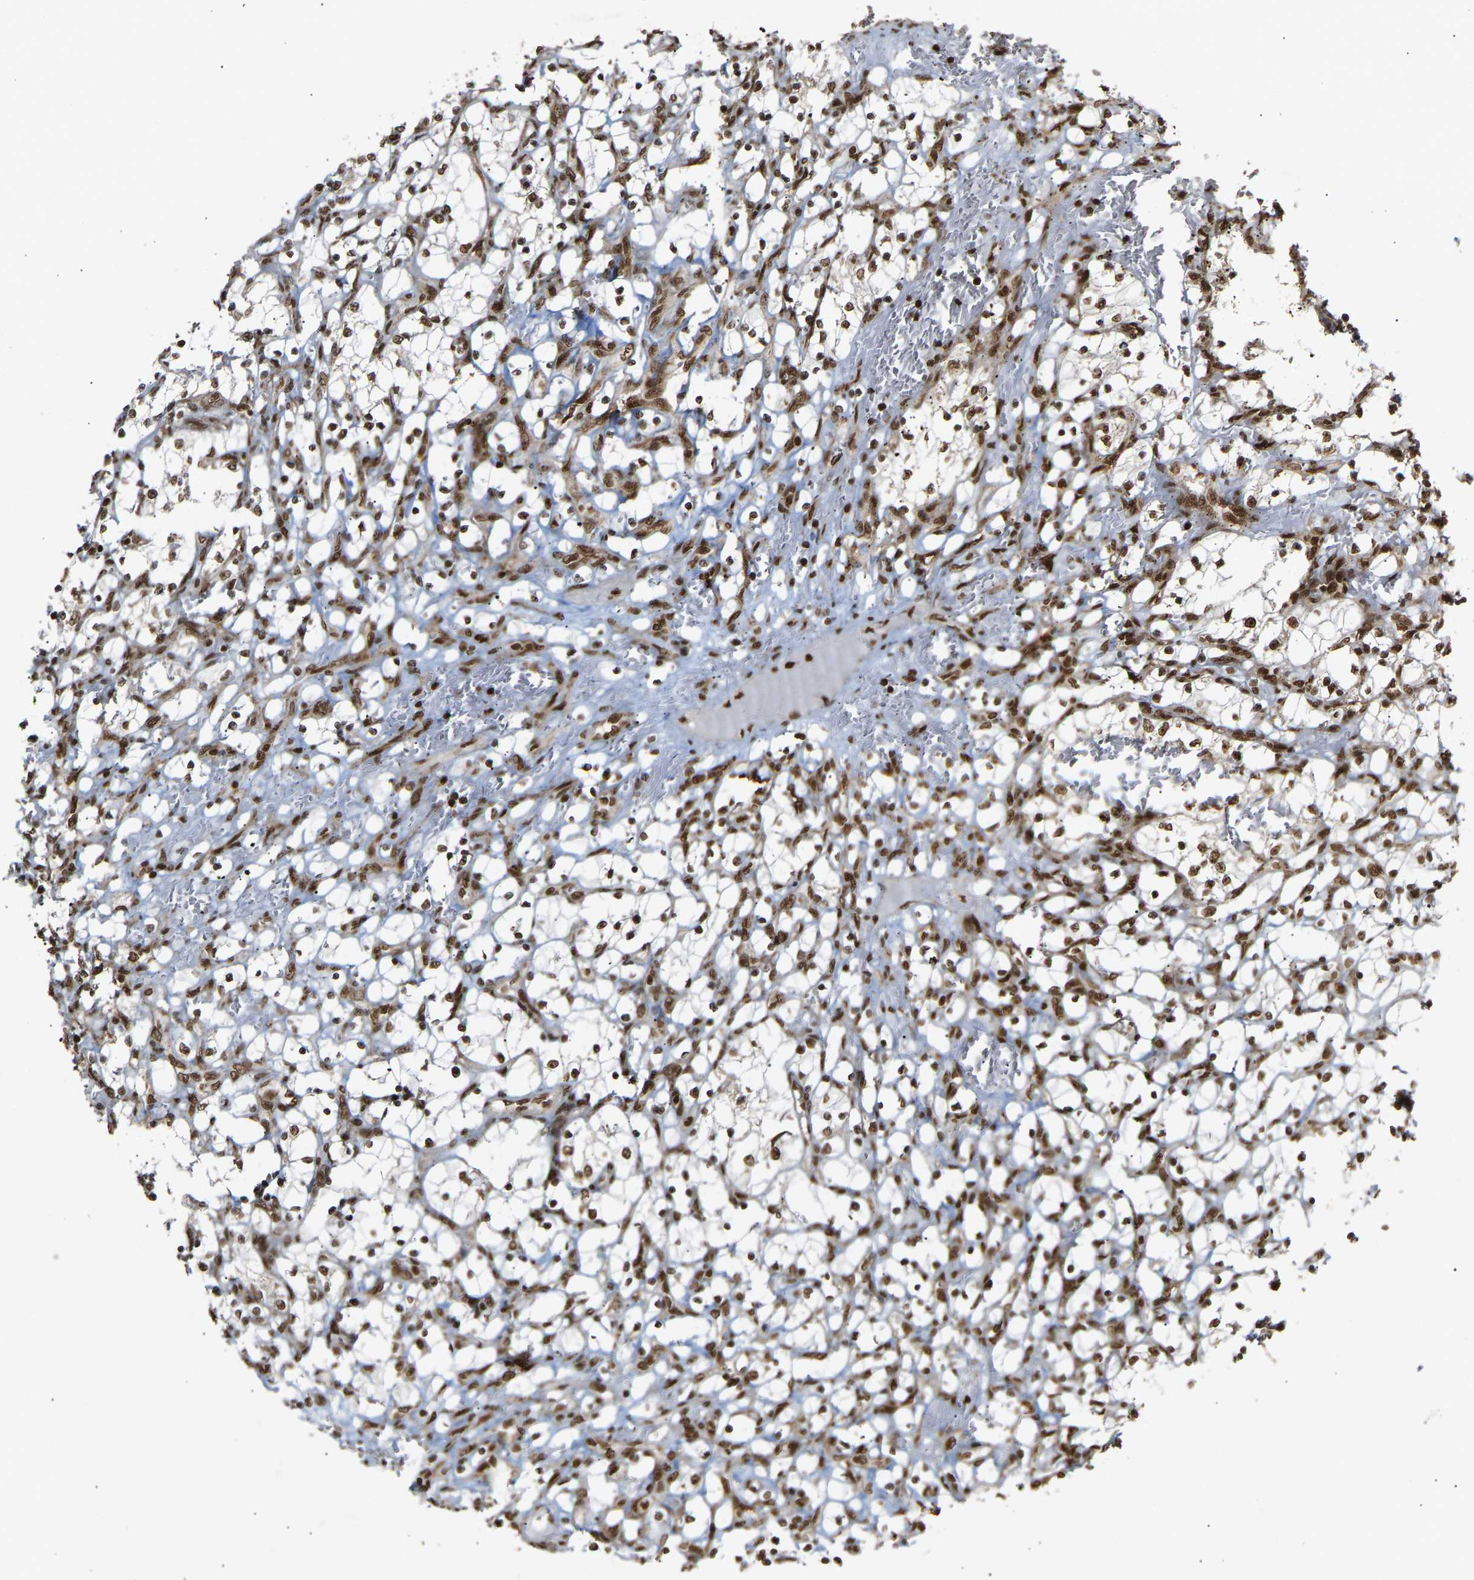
{"staining": {"intensity": "moderate", "quantity": ">75%", "location": "nuclear"}, "tissue": "renal cancer", "cell_type": "Tumor cells", "image_type": "cancer", "snomed": [{"axis": "morphology", "description": "Adenocarcinoma, NOS"}, {"axis": "topography", "description": "Kidney"}], "caption": "Adenocarcinoma (renal) was stained to show a protein in brown. There is medium levels of moderate nuclear positivity in about >75% of tumor cells. (Brightfield microscopy of DAB IHC at high magnification).", "gene": "ALYREF", "patient": {"sex": "female", "age": 69}}